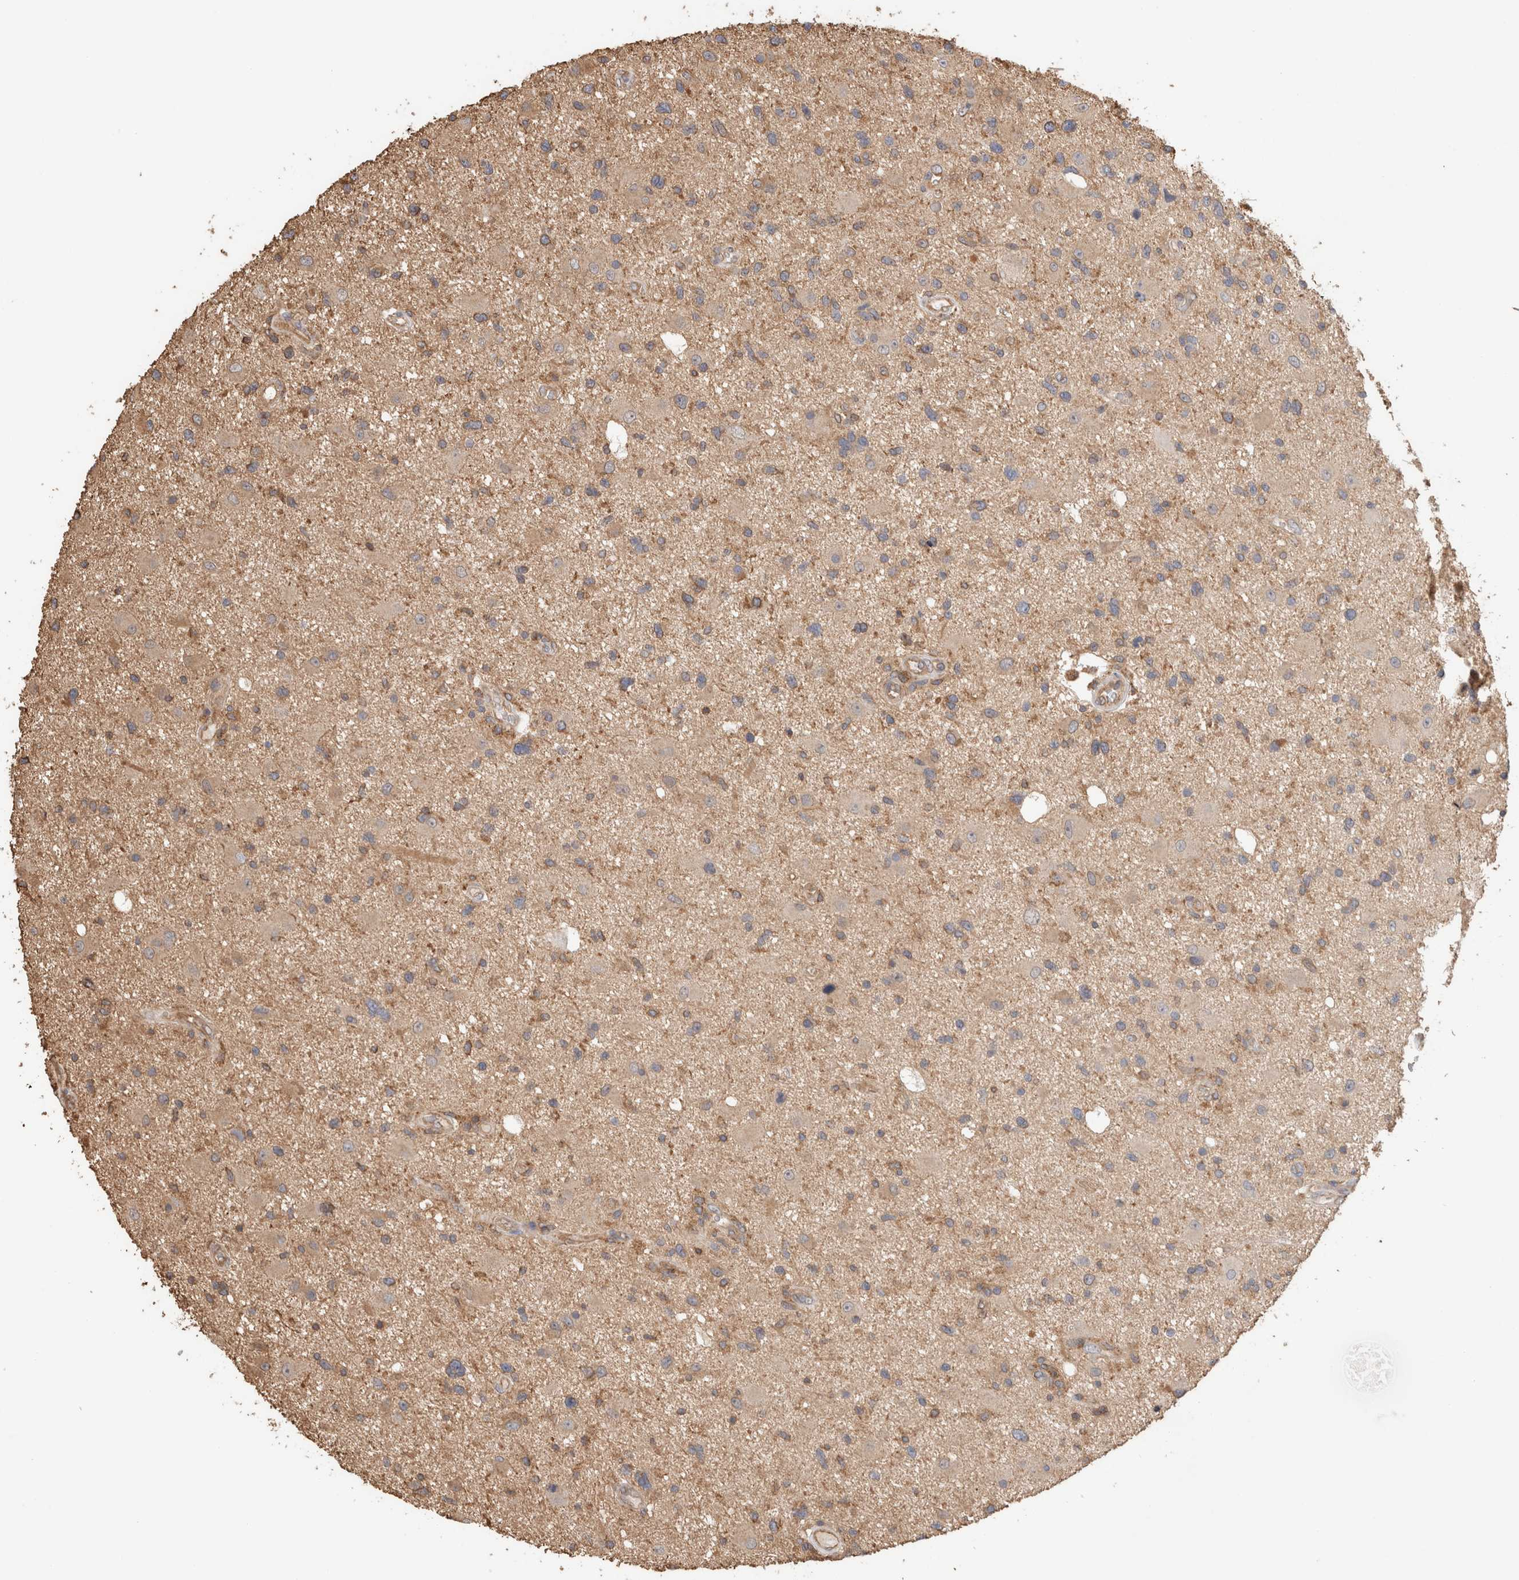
{"staining": {"intensity": "weak", "quantity": "<25%", "location": "cytoplasmic/membranous"}, "tissue": "glioma", "cell_type": "Tumor cells", "image_type": "cancer", "snomed": [{"axis": "morphology", "description": "Glioma, malignant, High grade"}, {"axis": "topography", "description": "Brain"}], "caption": "Immunohistochemistry of malignant glioma (high-grade) exhibits no positivity in tumor cells.", "gene": "CFAP418", "patient": {"sex": "male", "age": 33}}